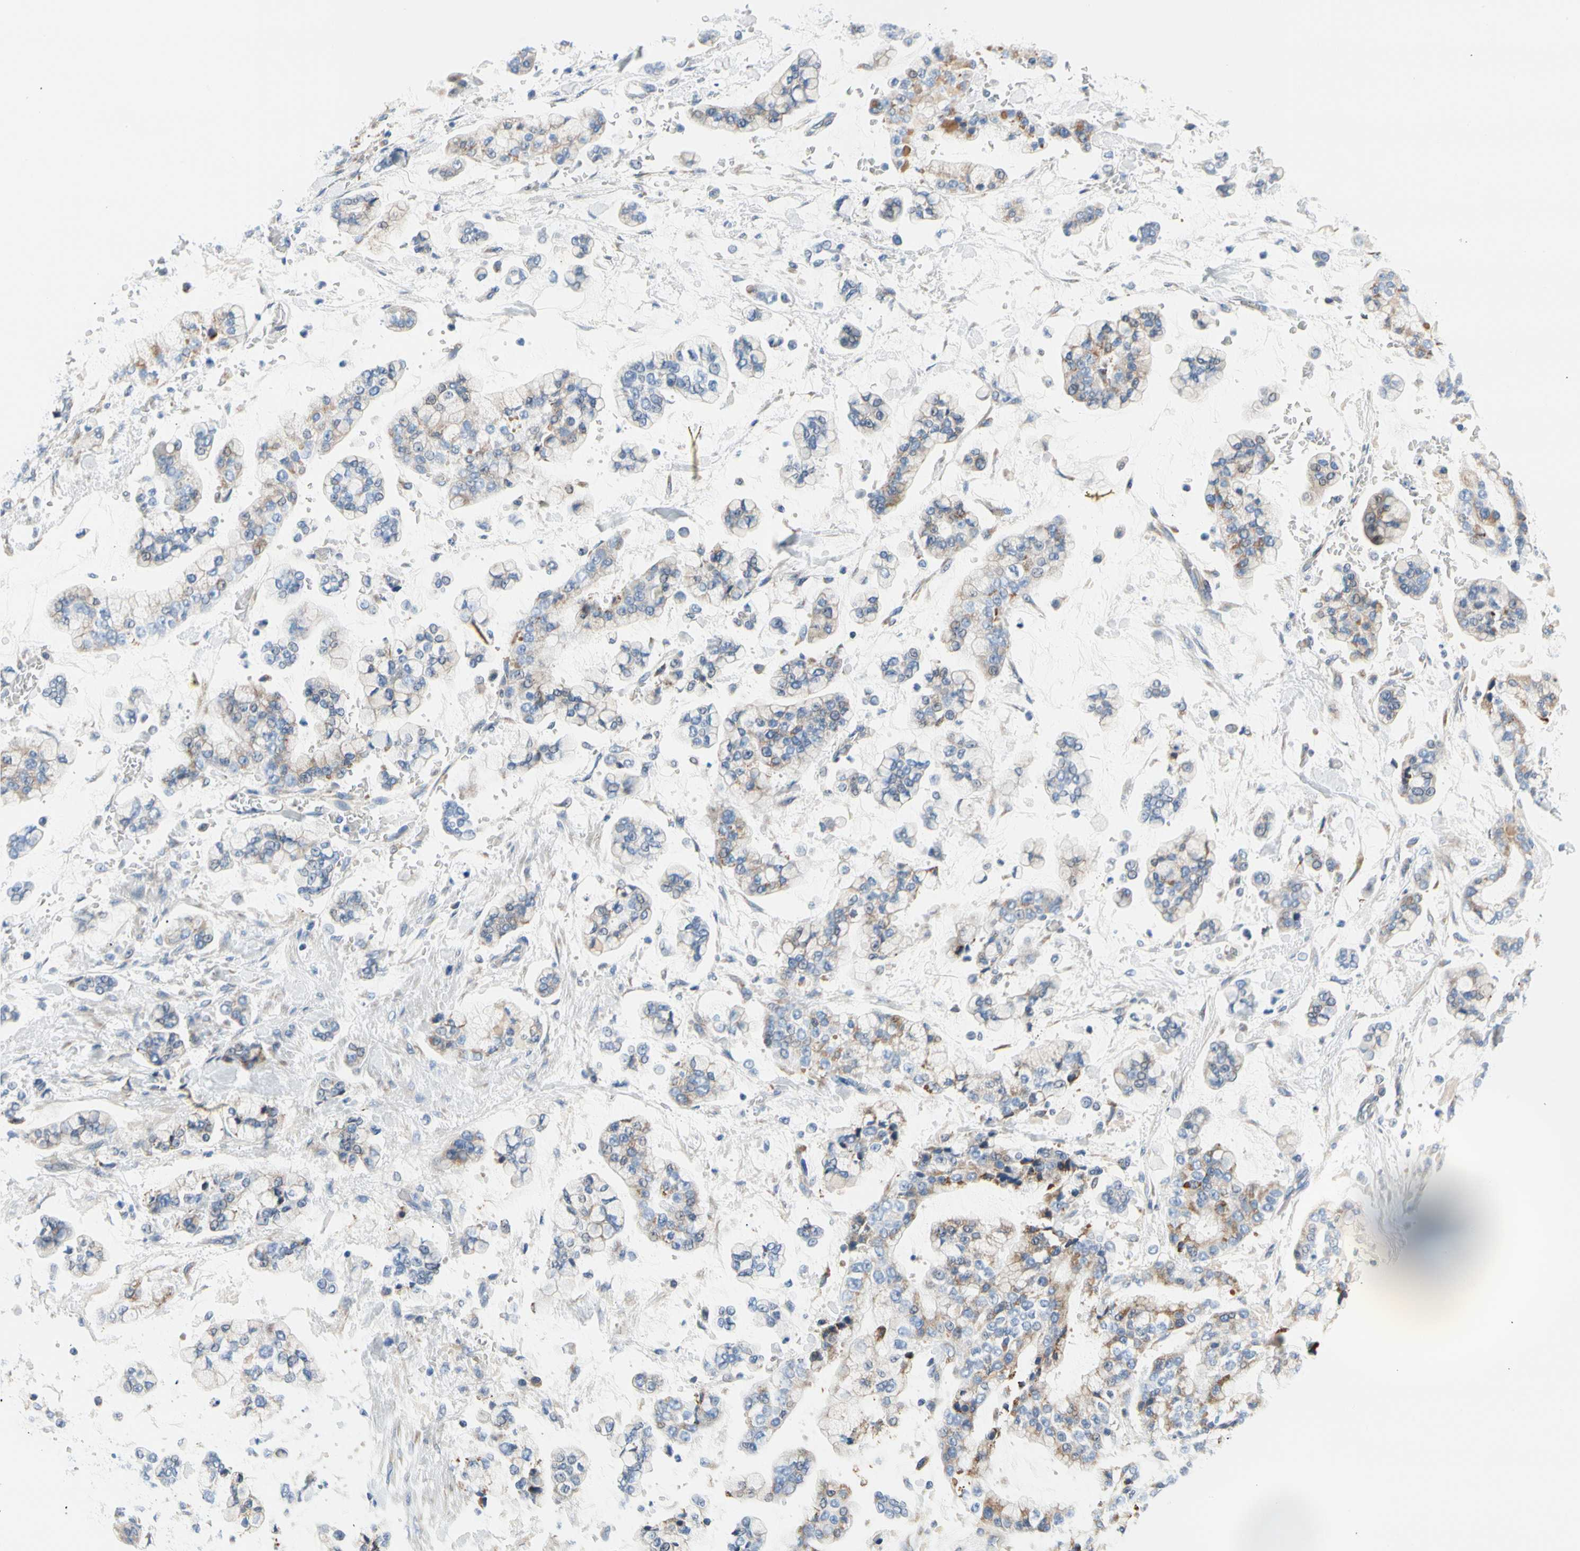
{"staining": {"intensity": "moderate", "quantity": "<25%", "location": "cytoplasmic/membranous"}, "tissue": "stomach cancer", "cell_type": "Tumor cells", "image_type": "cancer", "snomed": [{"axis": "morphology", "description": "Normal tissue, NOS"}, {"axis": "morphology", "description": "Adenocarcinoma, NOS"}, {"axis": "topography", "description": "Stomach, upper"}, {"axis": "topography", "description": "Stomach"}], "caption": "IHC of human stomach cancer (adenocarcinoma) shows low levels of moderate cytoplasmic/membranous expression in about <25% of tumor cells.", "gene": "STXBP1", "patient": {"sex": "male", "age": 76}}